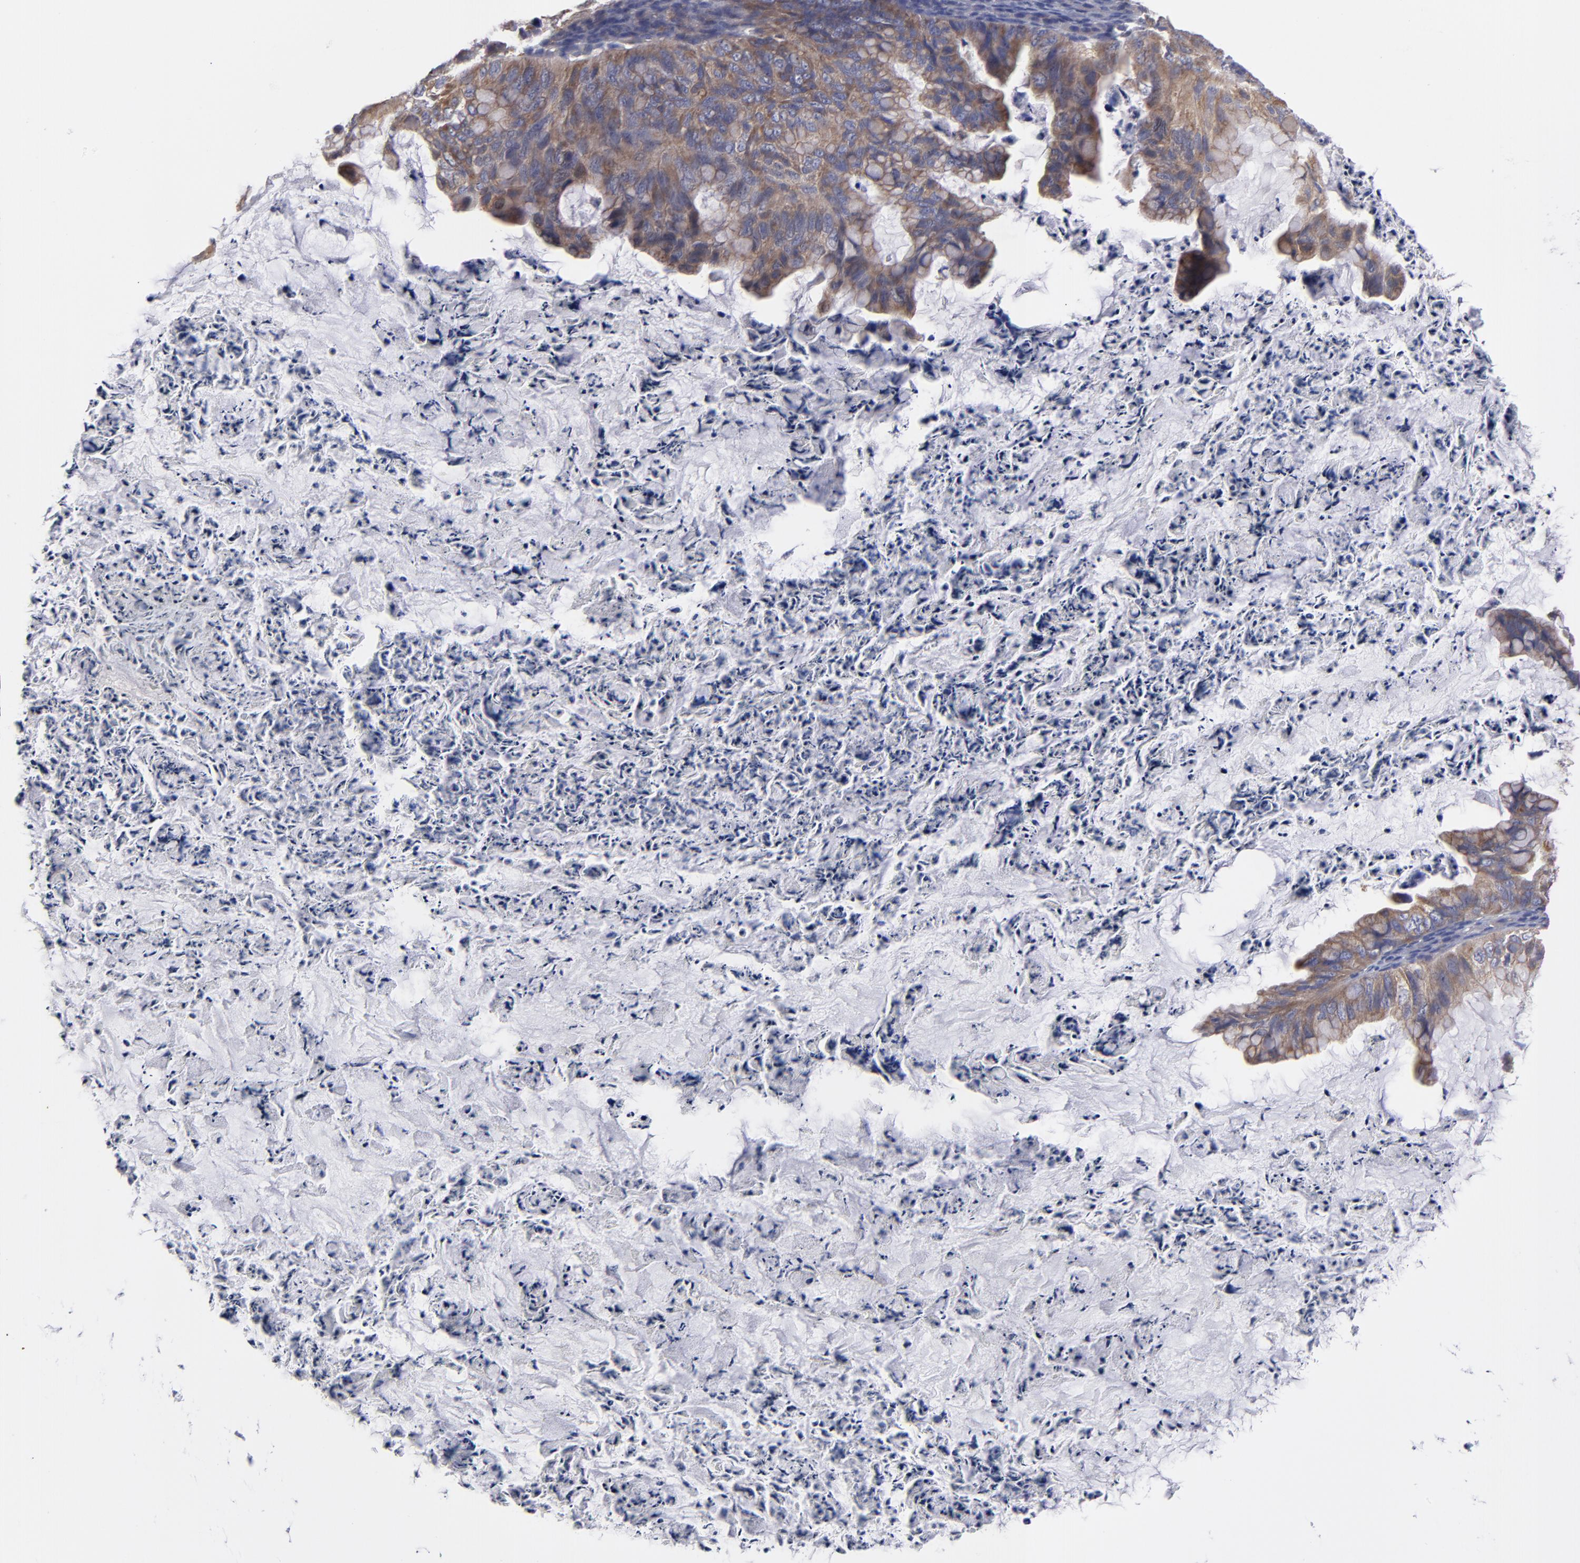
{"staining": {"intensity": "moderate", "quantity": ">75%", "location": "cytoplasmic/membranous"}, "tissue": "ovarian cancer", "cell_type": "Tumor cells", "image_type": "cancer", "snomed": [{"axis": "morphology", "description": "Cystadenocarcinoma, mucinous, NOS"}, {"axis": "topography", "description": "Ovary"}], "caption": "Immunohistochemical staining of human ovarian cancer (mucinous cystadenocarcinoma) displays medium levels of moderate cytoplasmic/membranous protein staining in about >75% of tumor cells. (DAB IHC, brown staining for protein, blue staining for nuclei).", "gene": "SLMAP", "patient": {"sex": "female", "age": 36}}